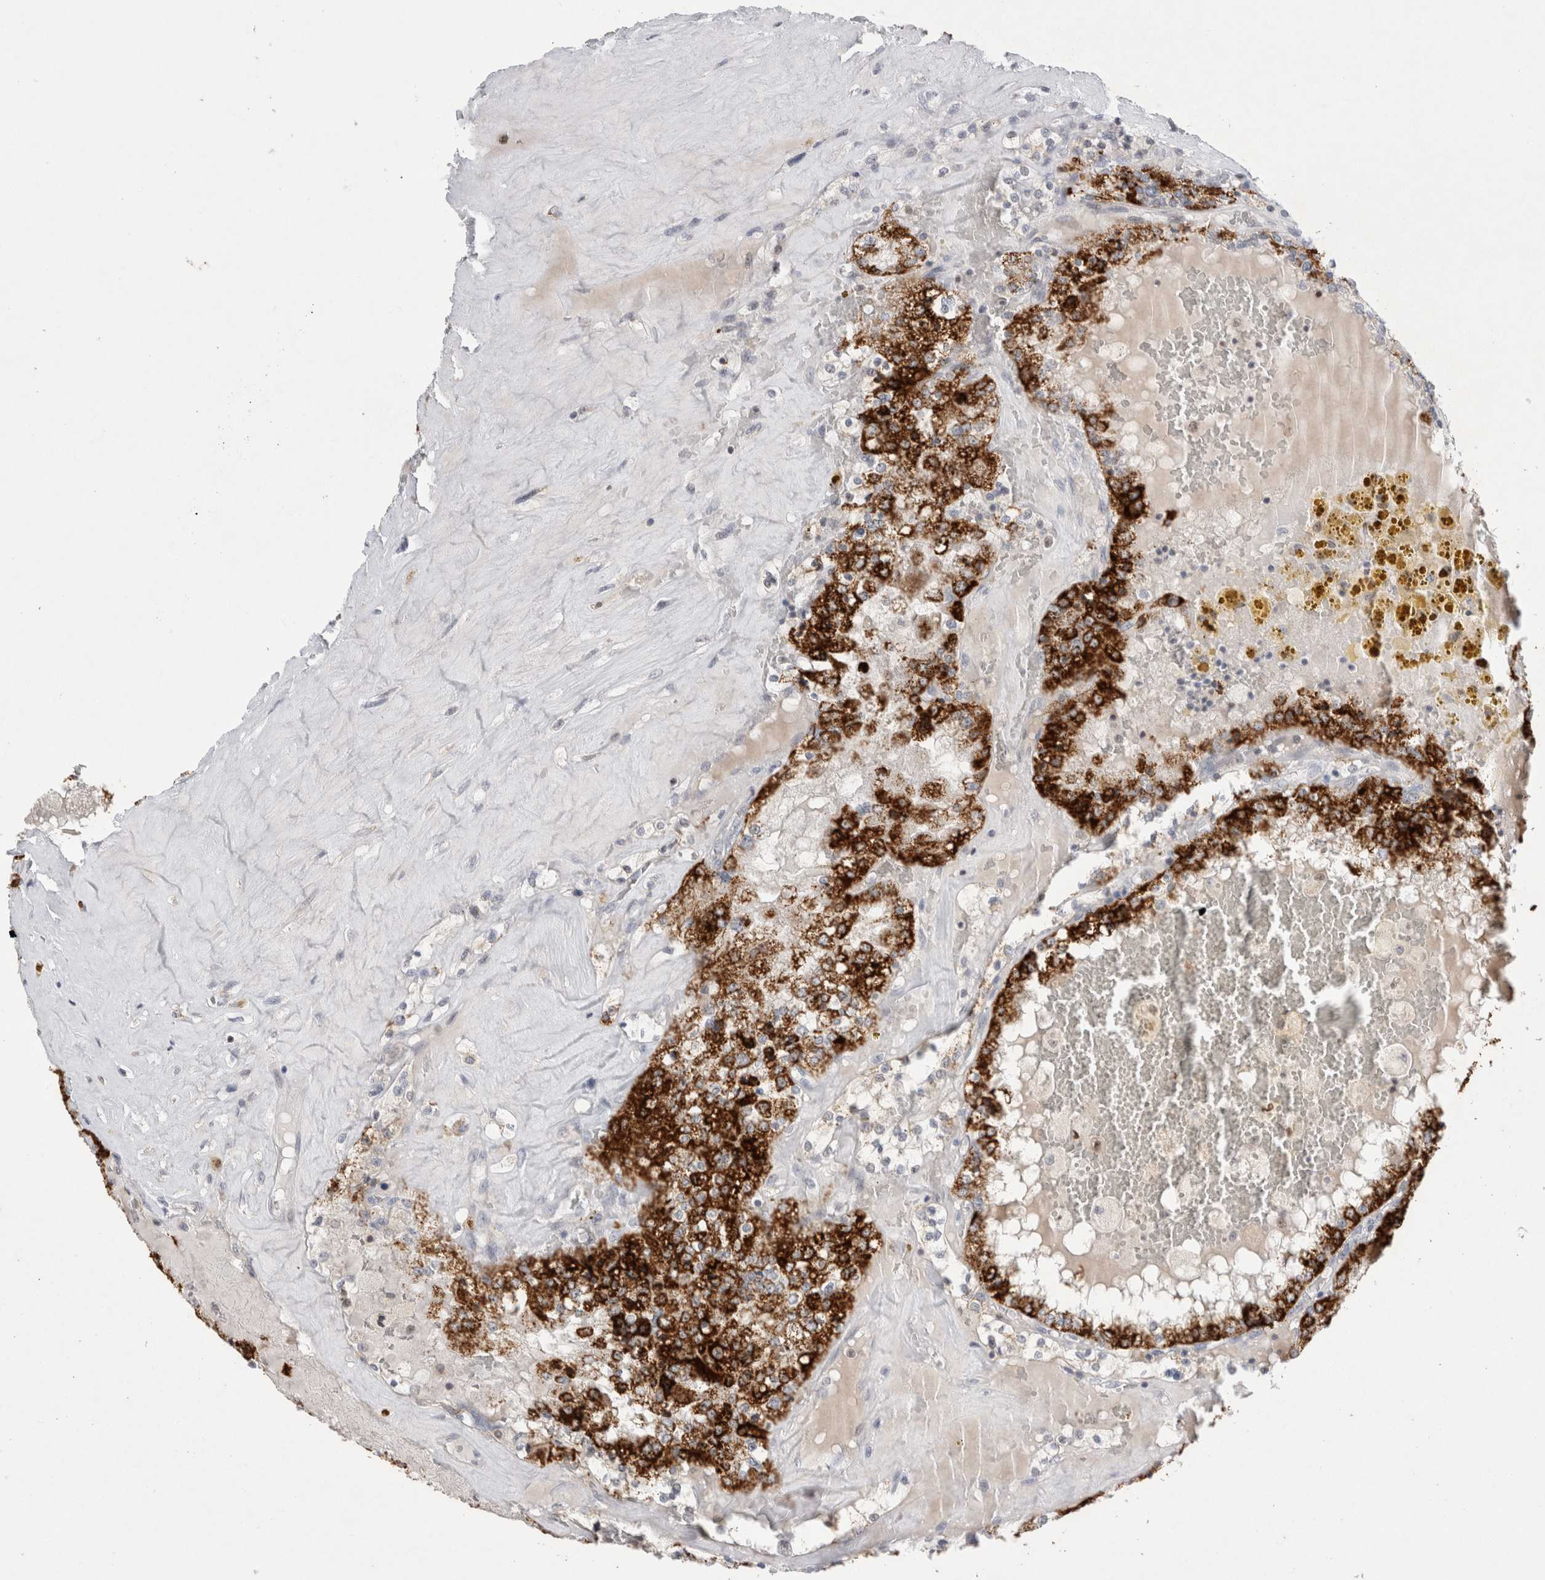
{"staining": {"intensity": "strong", "quantity": ">75%", "location": "cytoplasmic/membranous"}, "tissue": "renal cancer", "cell_type": "Tumor cells", "image_type": "cancer", "snomed": [{"axis": "morphology", "description": "Adenocarcinoma, NOS"}, {"axis": "topography", "description": "Kidney"}], "caption": "Immunohistochemical staining of renal cancer (adenocarcinoma) demonstrates high levels of strong cytoplasmic/membranous protein positivity in approximately >75% of tumor cells. The protein of interest is shown in brown color, while the nuclei are stained blue.", "gene": "AGMAT", "patient": {"sex": "female", "age": 56}}